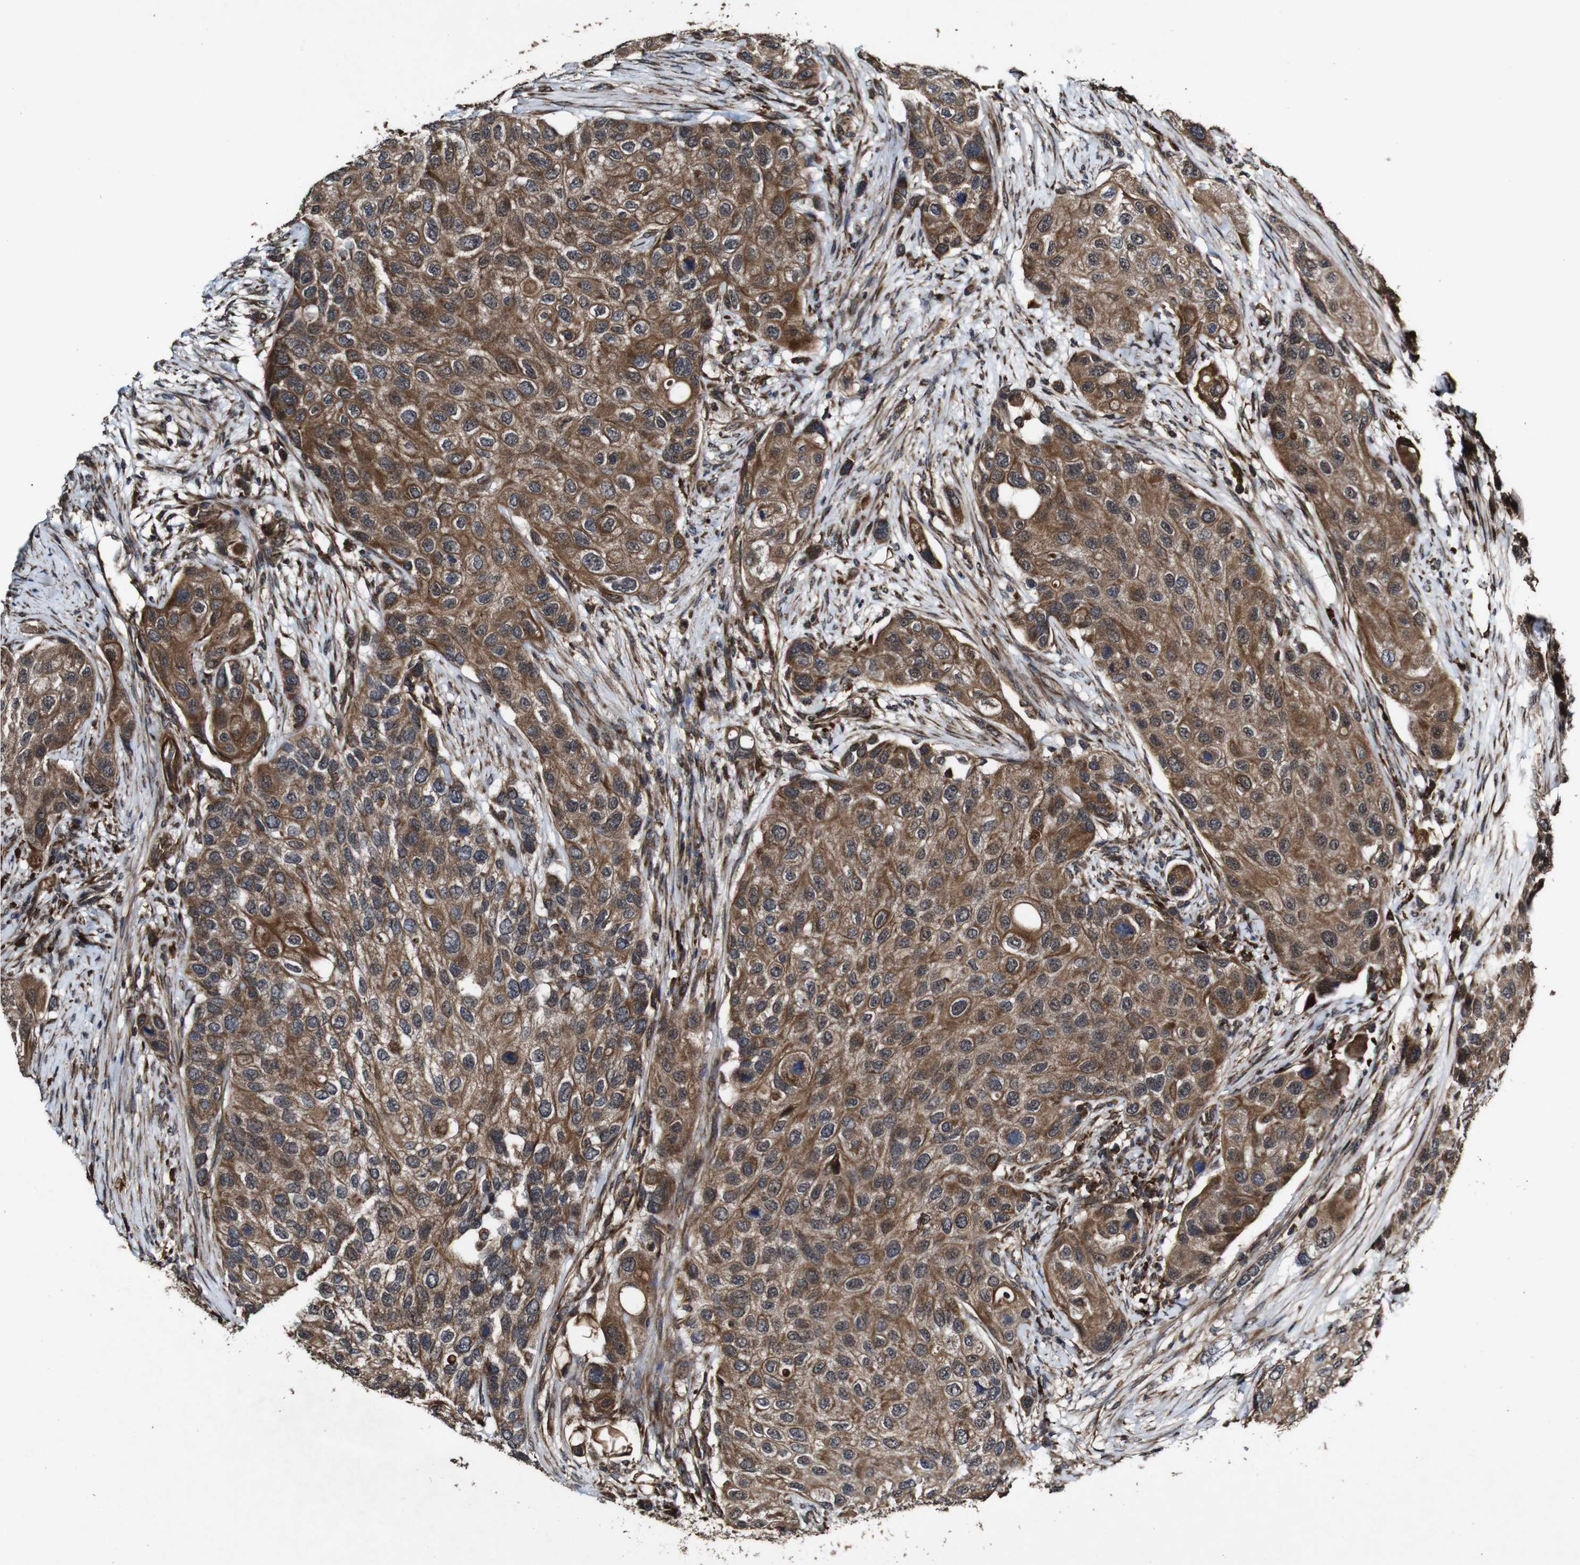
{"staining": {"intensity": "moderate", "quantity": ">75%", "location": "cytoplasmic/membranous"}, "tissue": "urothelial cancer", "cell_type": "Tumor cells", "image_type": "cancer", "snomed": [{"axis": "morphology", "description": "Urothelial carcinoma, High grade"}, {"axis": "topography", "description": "Urinary bladder"}], "caption": "Immunohistochemical staining of human urothelial carcinoma (high-grade) displays moderate cytoplasmic/membranous protein positivity in about >75% of tumor cells. Using DAB (brown) and hematoxylin (blue) stains, captured at high magnification using brightfield microscopy.", "gene": "BTN3A3", "patient": {"sex": "female", "age": 56}}